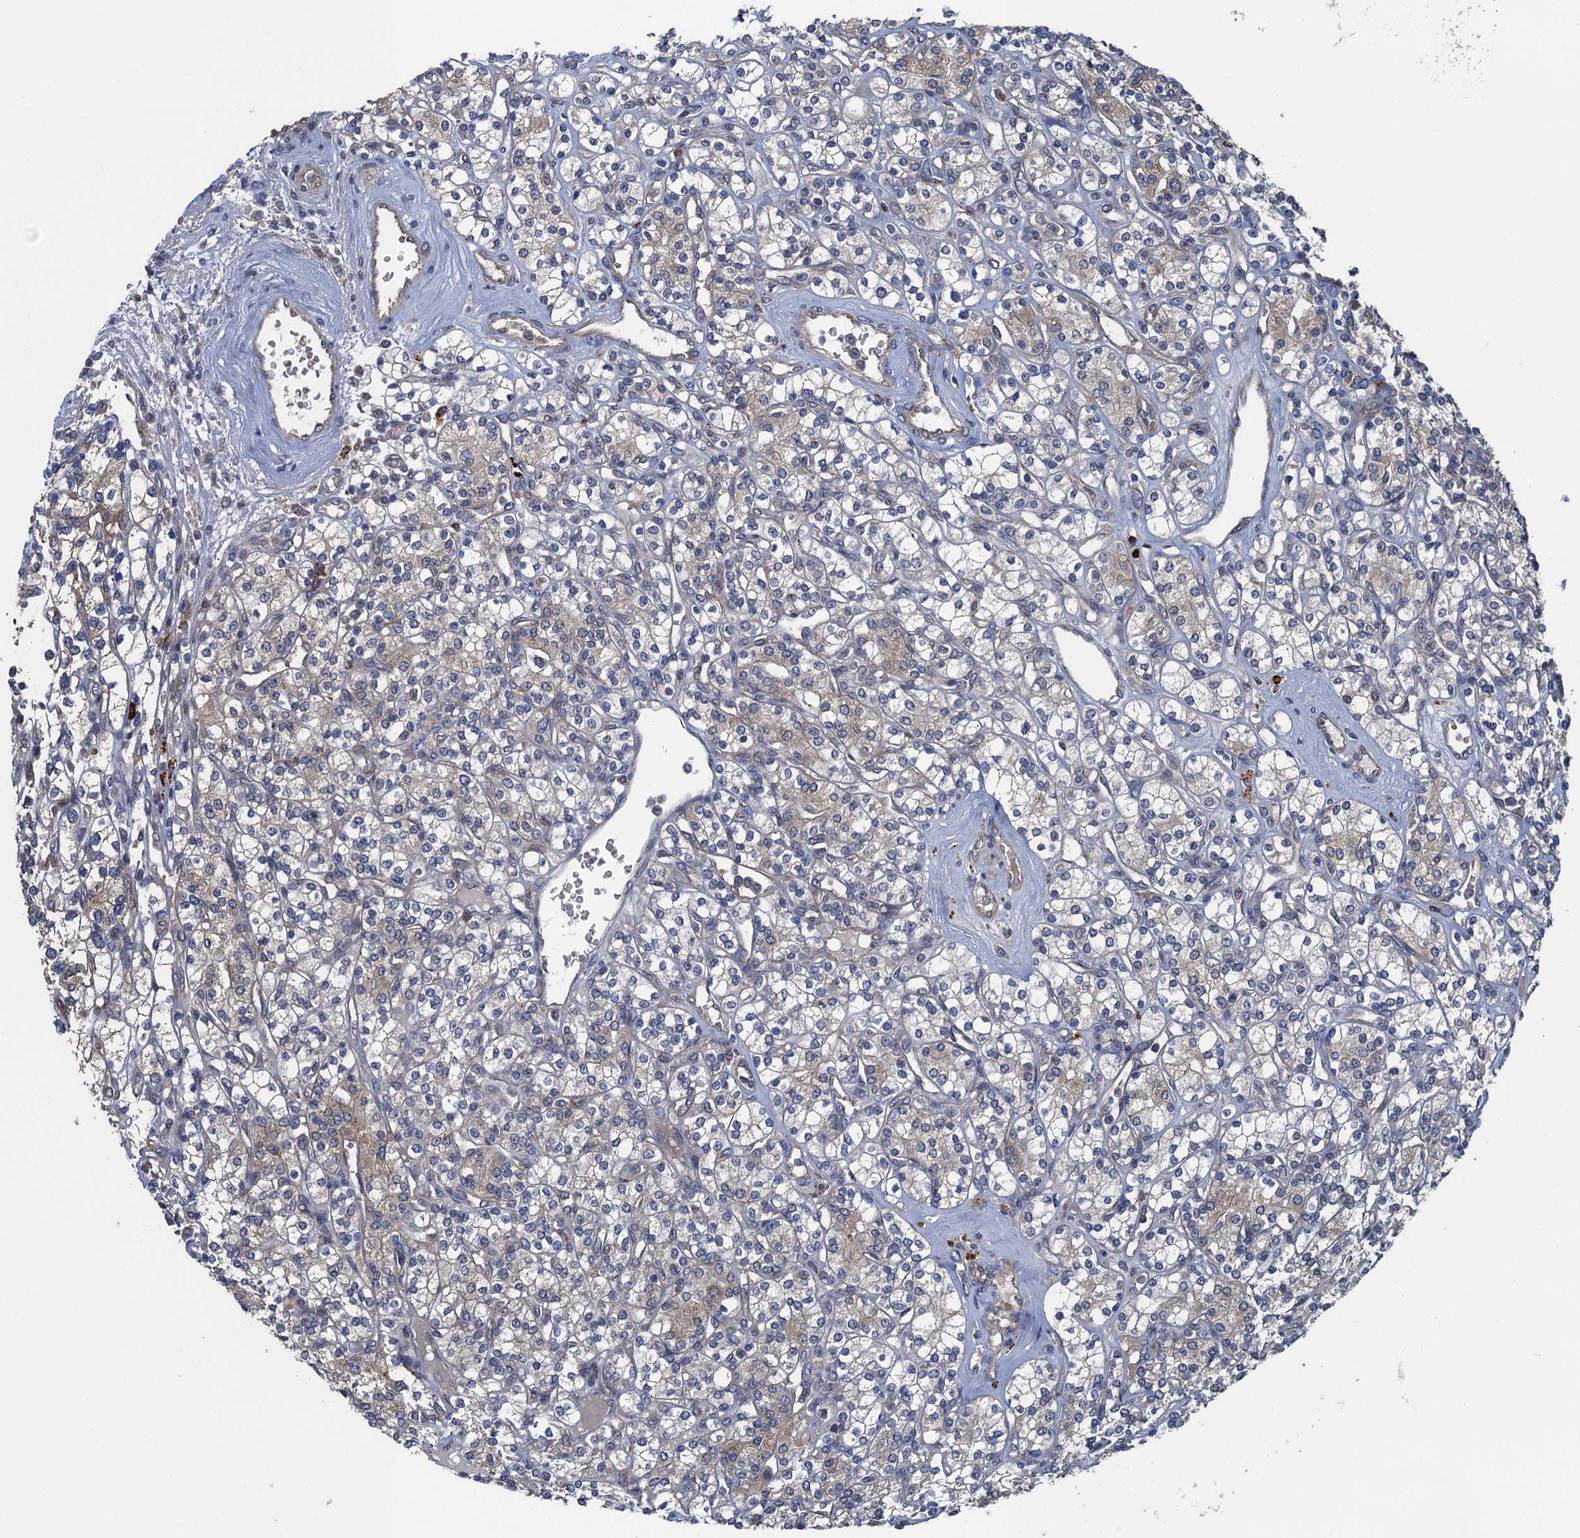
{"staining": {"intensity": "weak", "quantity": "25%-75%", "location": "cytoplasmic/membranous"}, "tissue": "renal cancer", "cell_type": "Tumor cells", "image_type": "cancer", "snomed": [{"axis": "morphology", "description": "Adenocarcinoma, NOS"}, {"axis": "topography", "description": "Kidney"}], "caption": "Human adenocarcinoma (renal) stained with a brown dye reveals weak cytoplasmic/membranous positive expression in approximately 25%-75% of tumor cells.", "gene": "KBTBD8", "patient": {"sex": "male", "age": 77}}